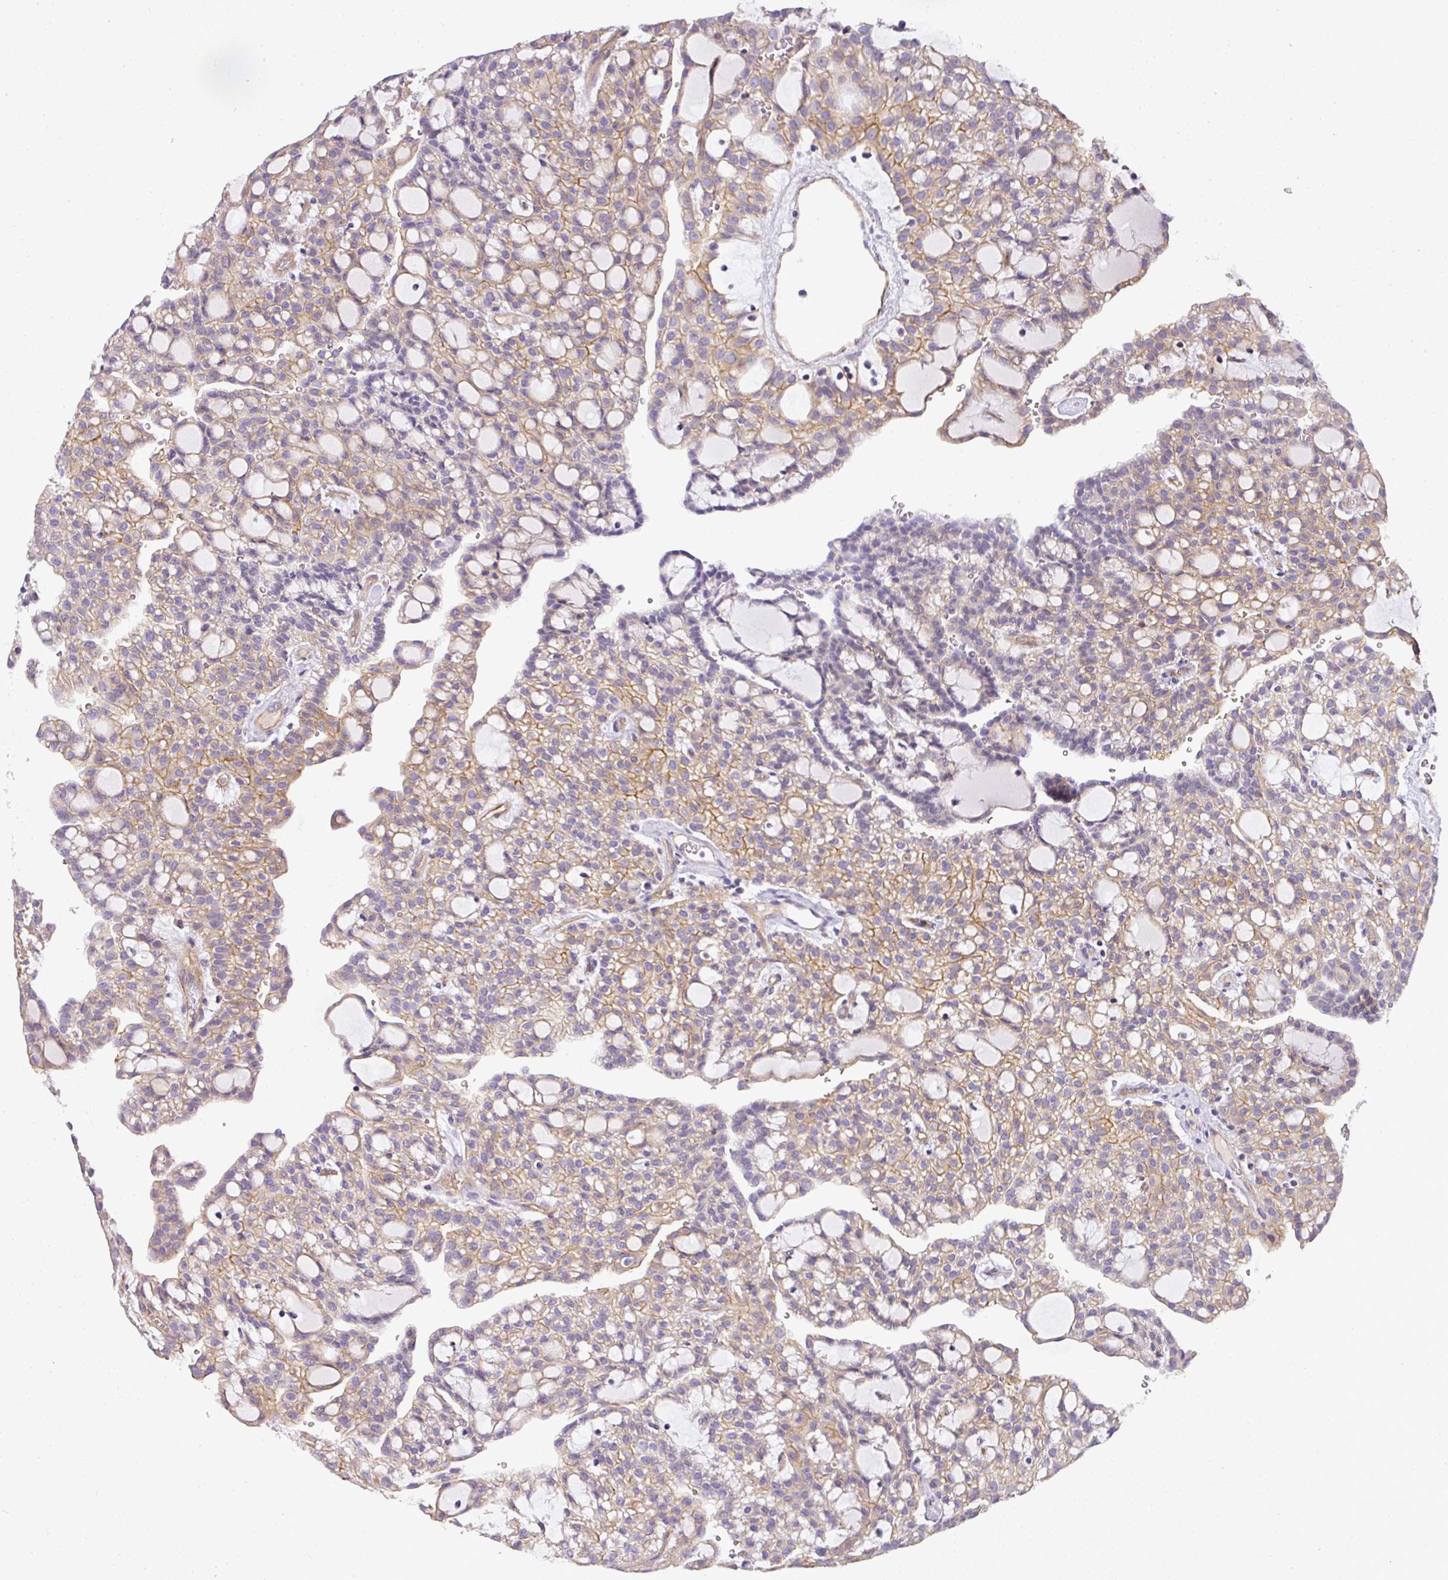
{"staining": {"intensity": "moderate", "quantity": "25%-75%", "location": "cytoplasmic/membranous"}, "tissue": "renal cancer", "cell_type": "Tumor cells", "image_type": "cancer", "snomed": [{"axis": "morphology", "description": "Adenocarcinoma, NOS"}, {"axis": "topography", "description": "Kidney"}], "caption": "A brown stain highlights moderate cytoplasmic/membranous staining of a protein in human renal adenocarcinoma tumor cells. (Stains: DAB in brown, nuclei in blue, Microscopy: brightfield microscopy at high magnification).", "gene": "OR11H4", "patient": {"sex": "male", "age": 63}}